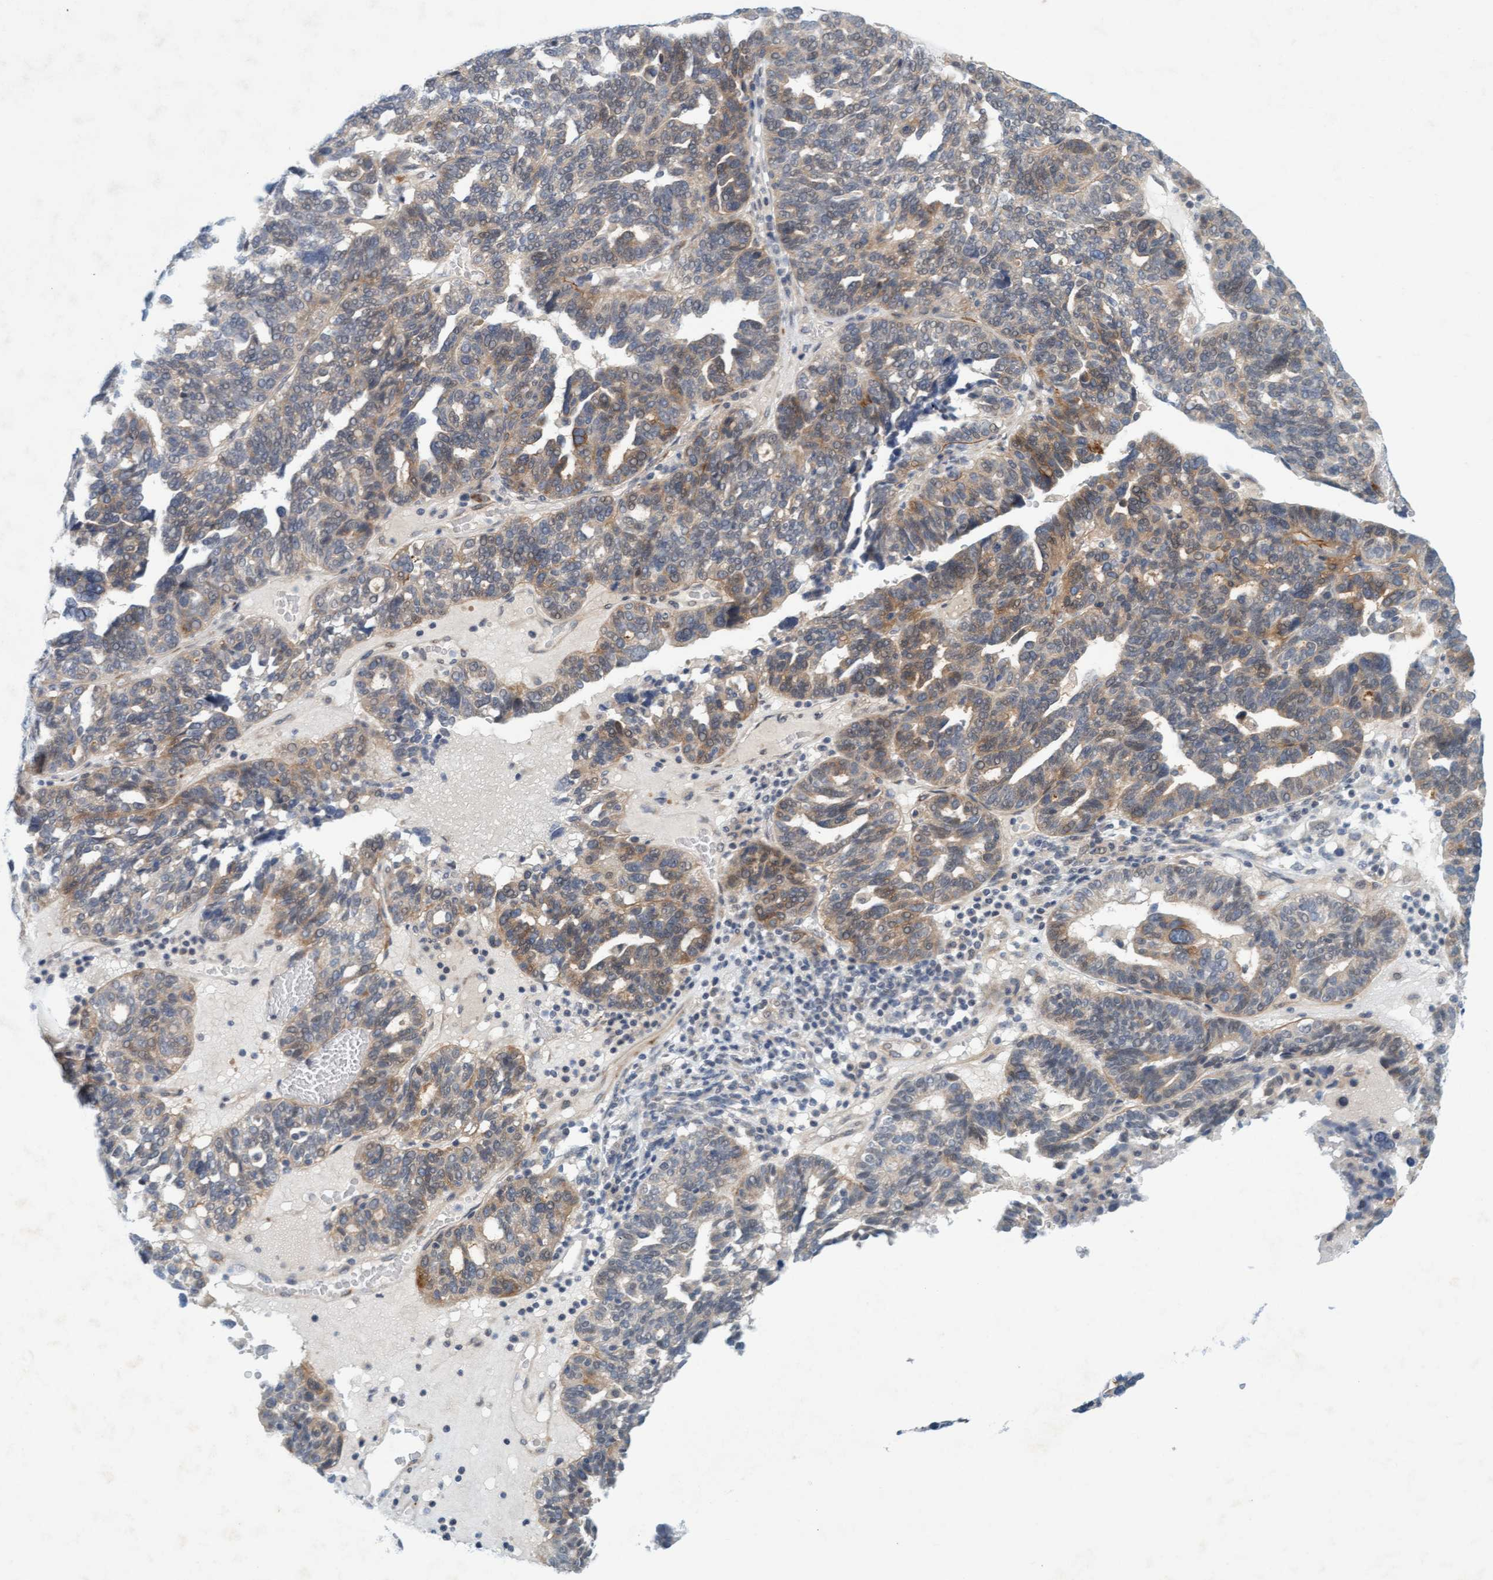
{"staining": {"intensity": "moderate", "quantity": "<25%", "location": "cytoplasmic/membranous"}, "tissue": "ovarian cancer", "cell_type": "Tumor cells", "image_type": "cancer", "snomed": [{"axis": "morphology", "description": "Cystadenocarcinoma, serous, NOS"}, {"axis": "topography", "description": "Ovary"}], "caption": "IHC micrograph of neoplastic tissue: human ovarian cancer (serous cystadenocarcinoma) stained using immunohistochemistry reveals low levels of moderate protein expression localized specifically in the cytoplasmic/membranous of tumor cells, appearing as a cytoplasmic/membranous brown color.", "gene": "TSTD2", "patient": {"sex": "female", "age": 59}}